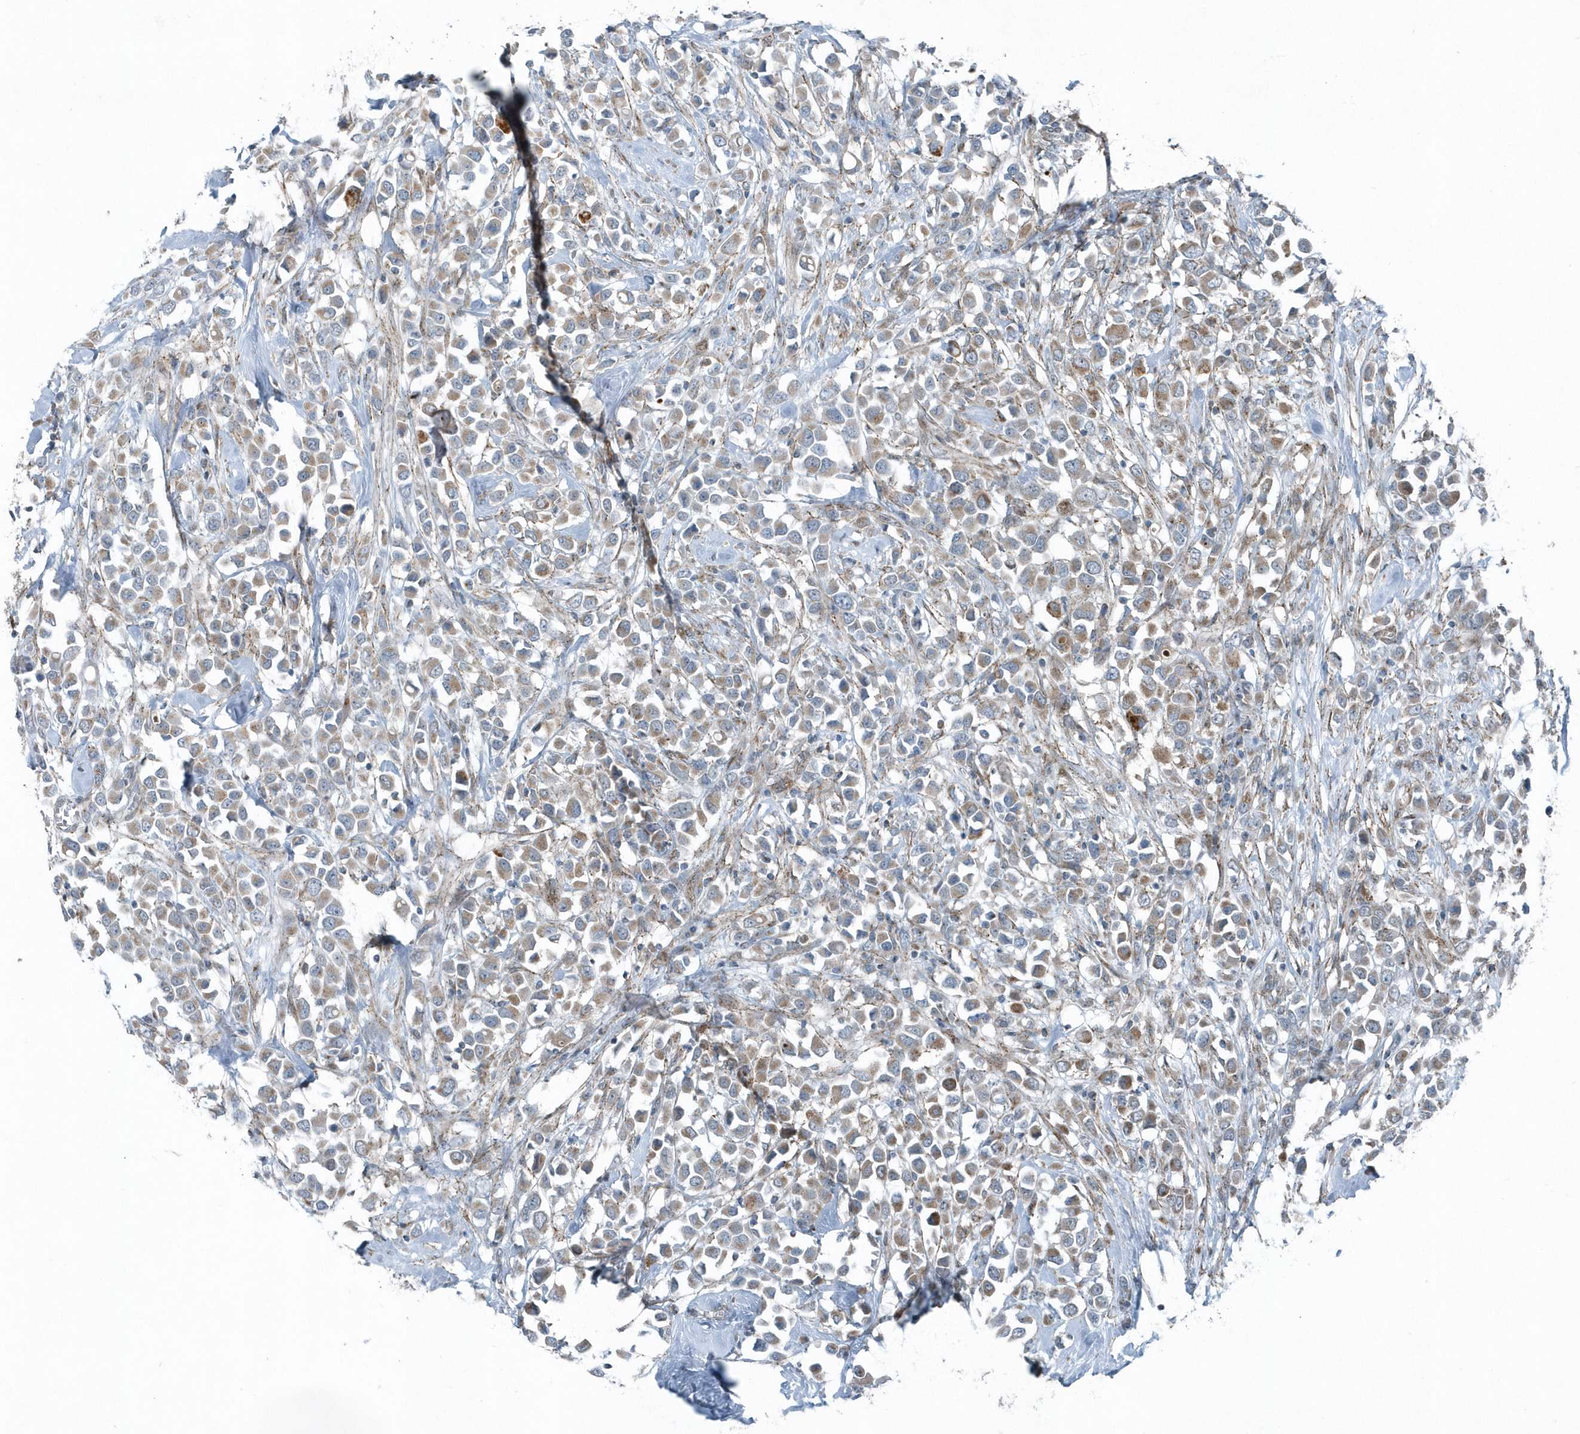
{"staining": {"intensity": "moderate", "quantity": "25%-75%", "location": "cytoplasmic/membranous"}, "tissue": "breast cancer", "cell_type": "Tumor cells", "image_type": "cancer", "snomed": [{"axis": "morphology", "description": "Duct carcinoma"}, {"axis": "topography", "description": "Breast"}], "caption": "Immunohistochemical staining of breast invasive ductal carcinoma reveals medium levels of moderate cytoplasmic/membranous expression in about 25%-75% of tumor cells. Nuclei are stained in blue.", "gene": "GCC2", "patient": {"sex": "female", "age": 61}}